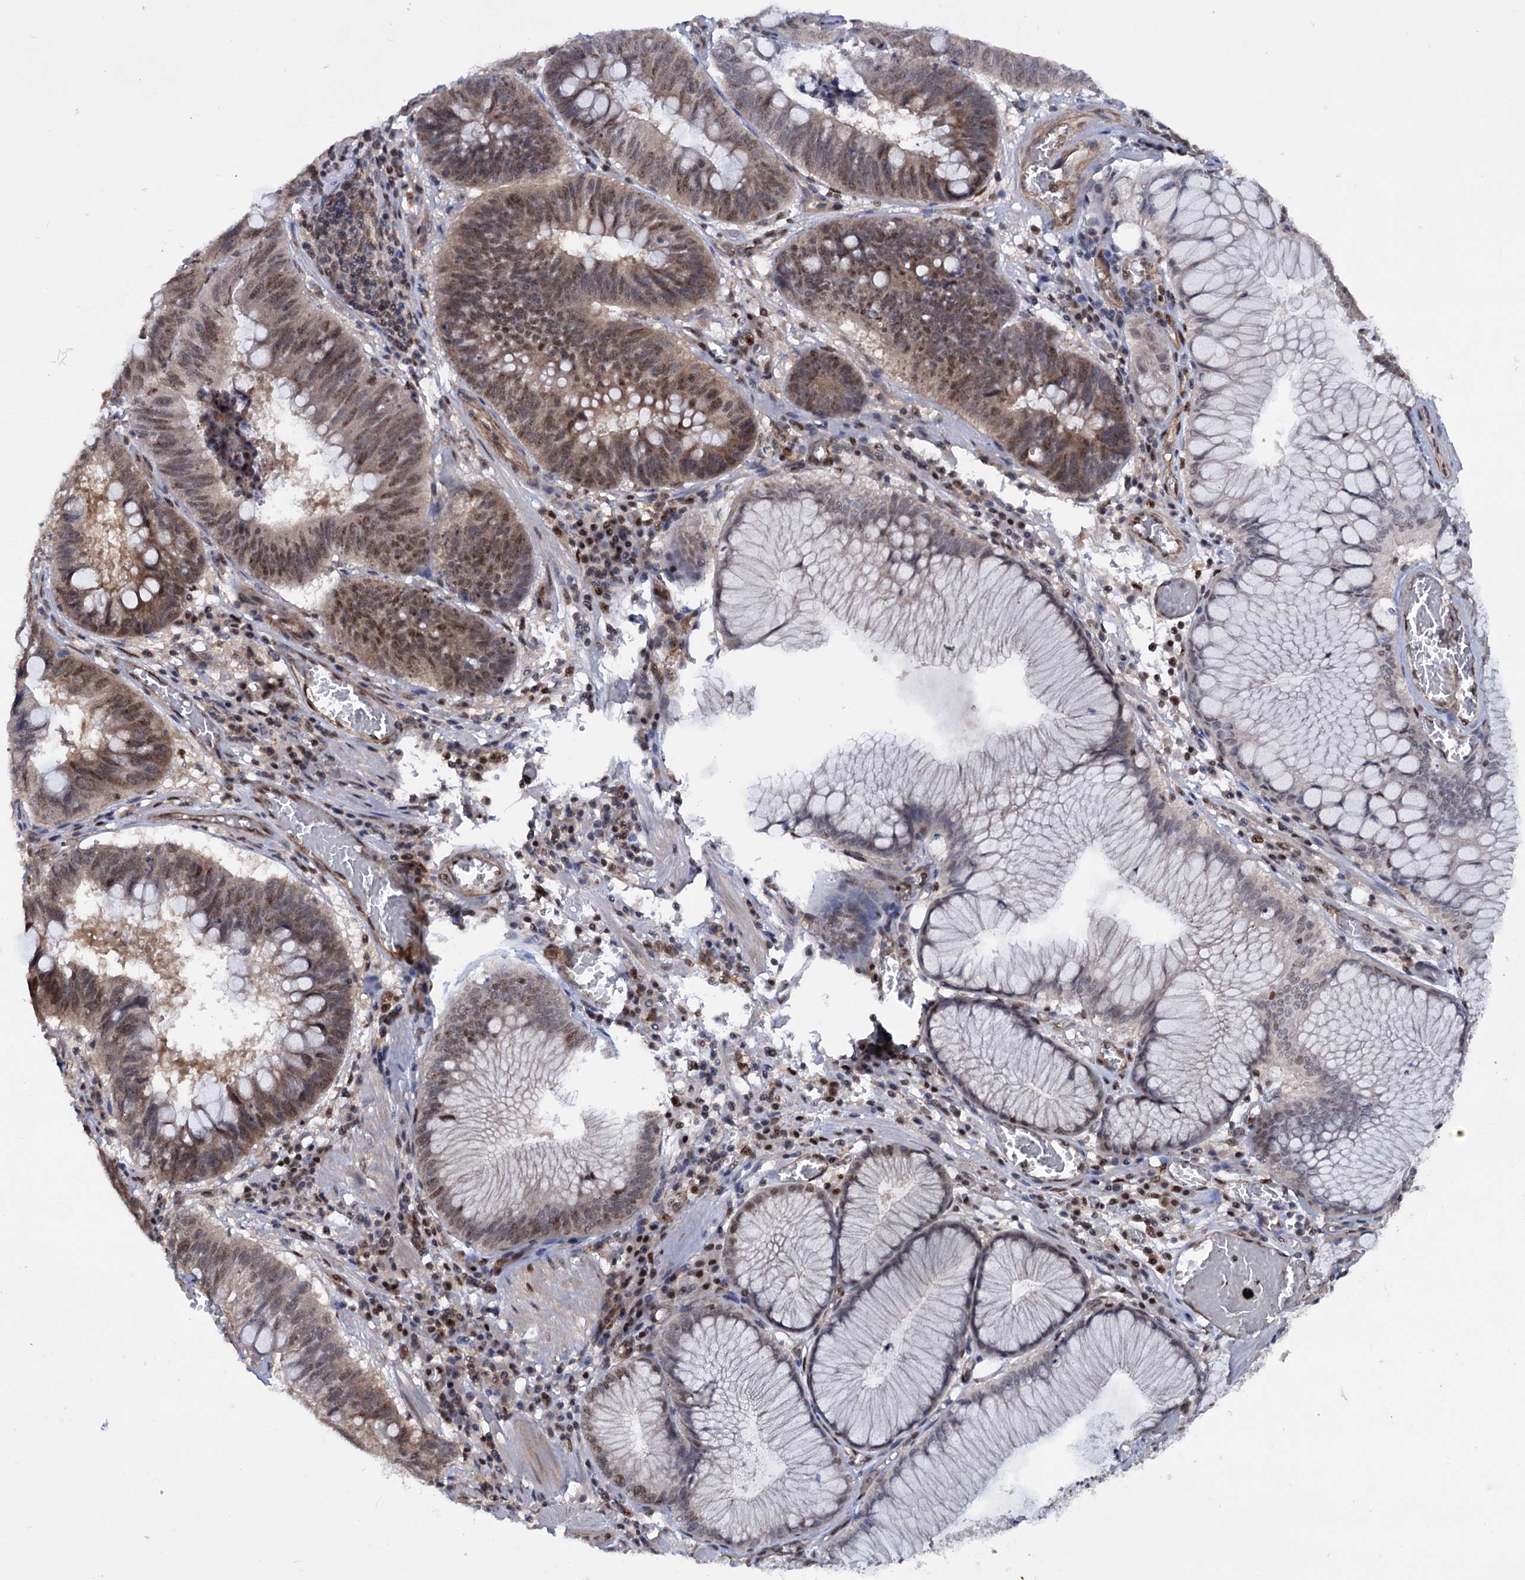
{"staining": {"intensity": "moderate", "quantity": ">75%", "location": "cytoplasmic/membranous,nuclear"}, "tissue": "stomach cancer", "cell_type": "Tumor cells", "image_type": "cancer", "snomed": [{"axis": "morphology", "description": "Adenocarcinoma, NOS"}, {"axis": "topography", "description": "Stomach"}], "caption": "Immunohistochemistry staining of stomach cancer (adenocarcinoma), which reveals medium levels of moderate cytoplasmic/membranous and nuclear staining in approximately >75% of tumor cells indicating moderate cytoplasmic/membranous and nuclear protein staining. The staining was performed using DAB (3,3'-diaminobenzidine) (brown) for protein detection and nuclei were counterstained in hematoxylin (blue).", "gene": "TBC1D12", "patient": {"sex": "male", "age": 59}}